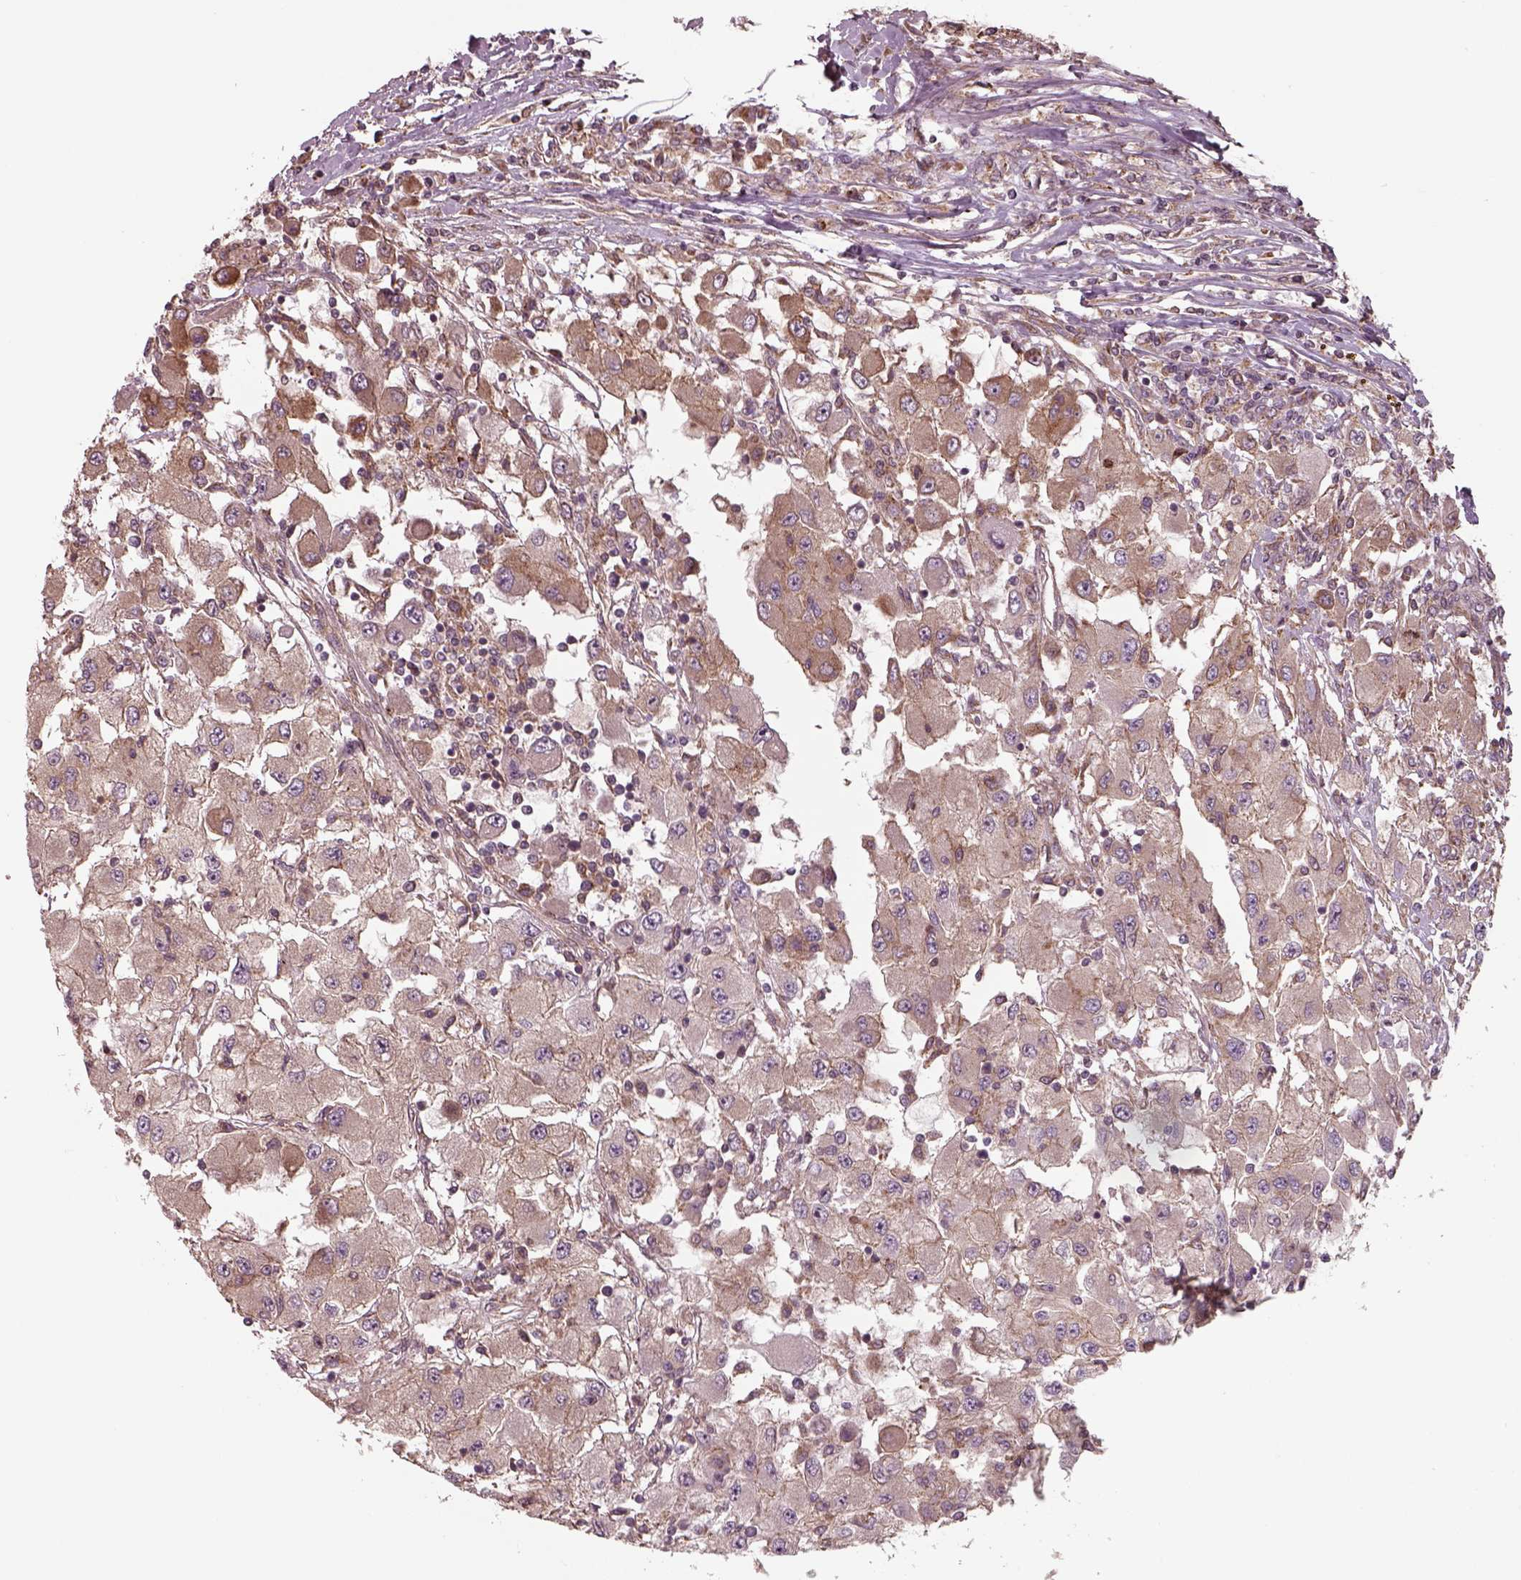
{"staining": {"intensity": "weak", "quantity": "25%-75%", "location": "cytoplasmic/membranous"}, "tissue": "renal cancer", "cell_type": "Tumor cells", "image_type": "cancer", "snomed": [{"axis": "morphology", "description": "Adenocarcinoma, NOS"}, {"axis": "topography", "description": "Kidney"}], "caption": "Protein staining shows weak cytoplasmic/membranous positivity in about 25%-75% of tumor cells in renal cancer (adenocarcinoma).", "gene": "CHMP3", "patient": {"sex": "female", "age": 67}}